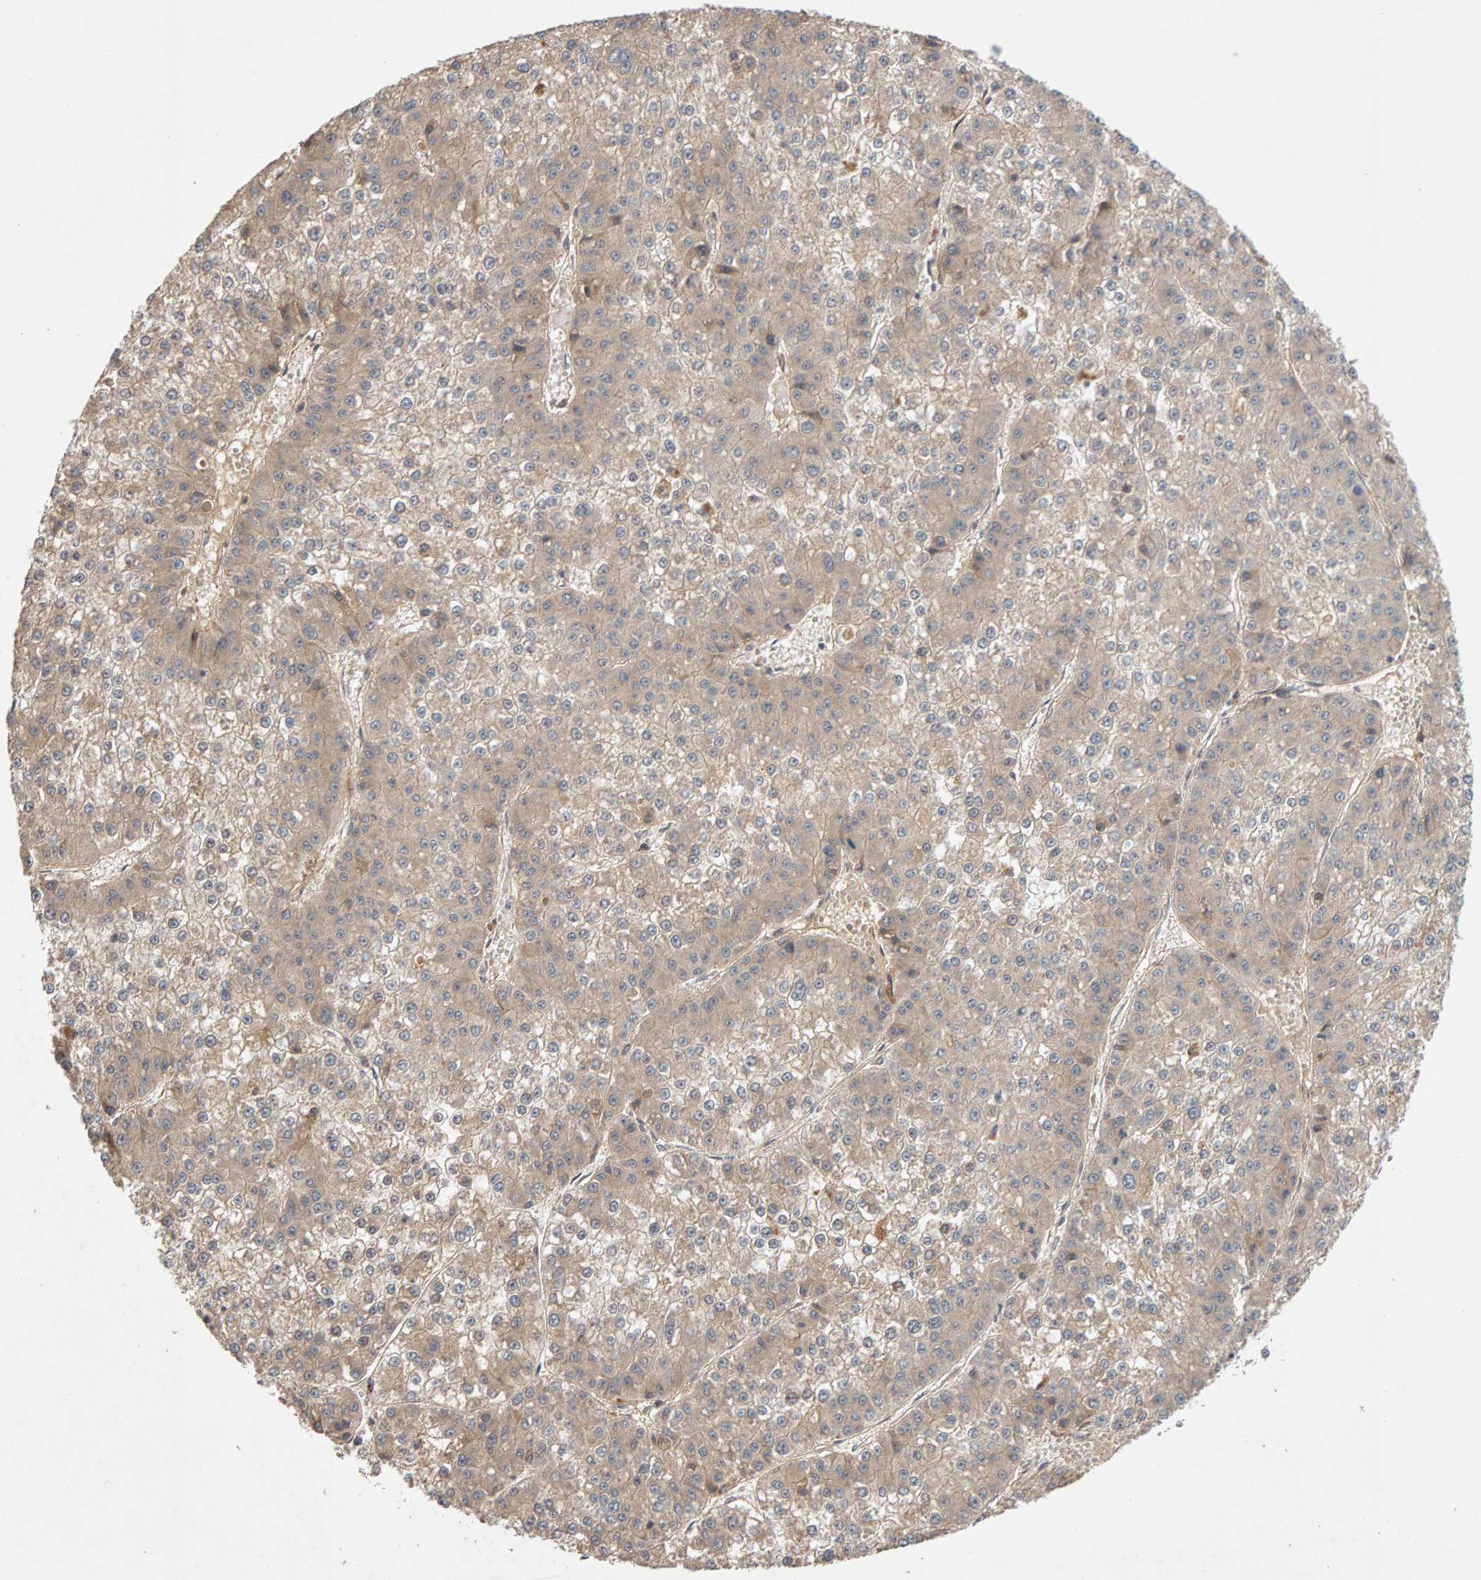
{"staining": {"intensity": "weak", "quantity": ">75%", "location": "cytoplasmic/membranous"}, "tissue": "liver cancer", "cell_type": "Tumor cells", "image_type": "cancer", "snomed": [{"axis": "morphology", "description": "Carcinoma, Hepatocellular, NOS"}, {"axis": "topography", "description": "Liver"}], "caption": "A histopathology image of liver cancer stained for a protein displays weak cytoplasmic/membranous brown staining in tumor cells.", "gene": "RNF19A", "patient": {"sex": "female", "age": 73}}